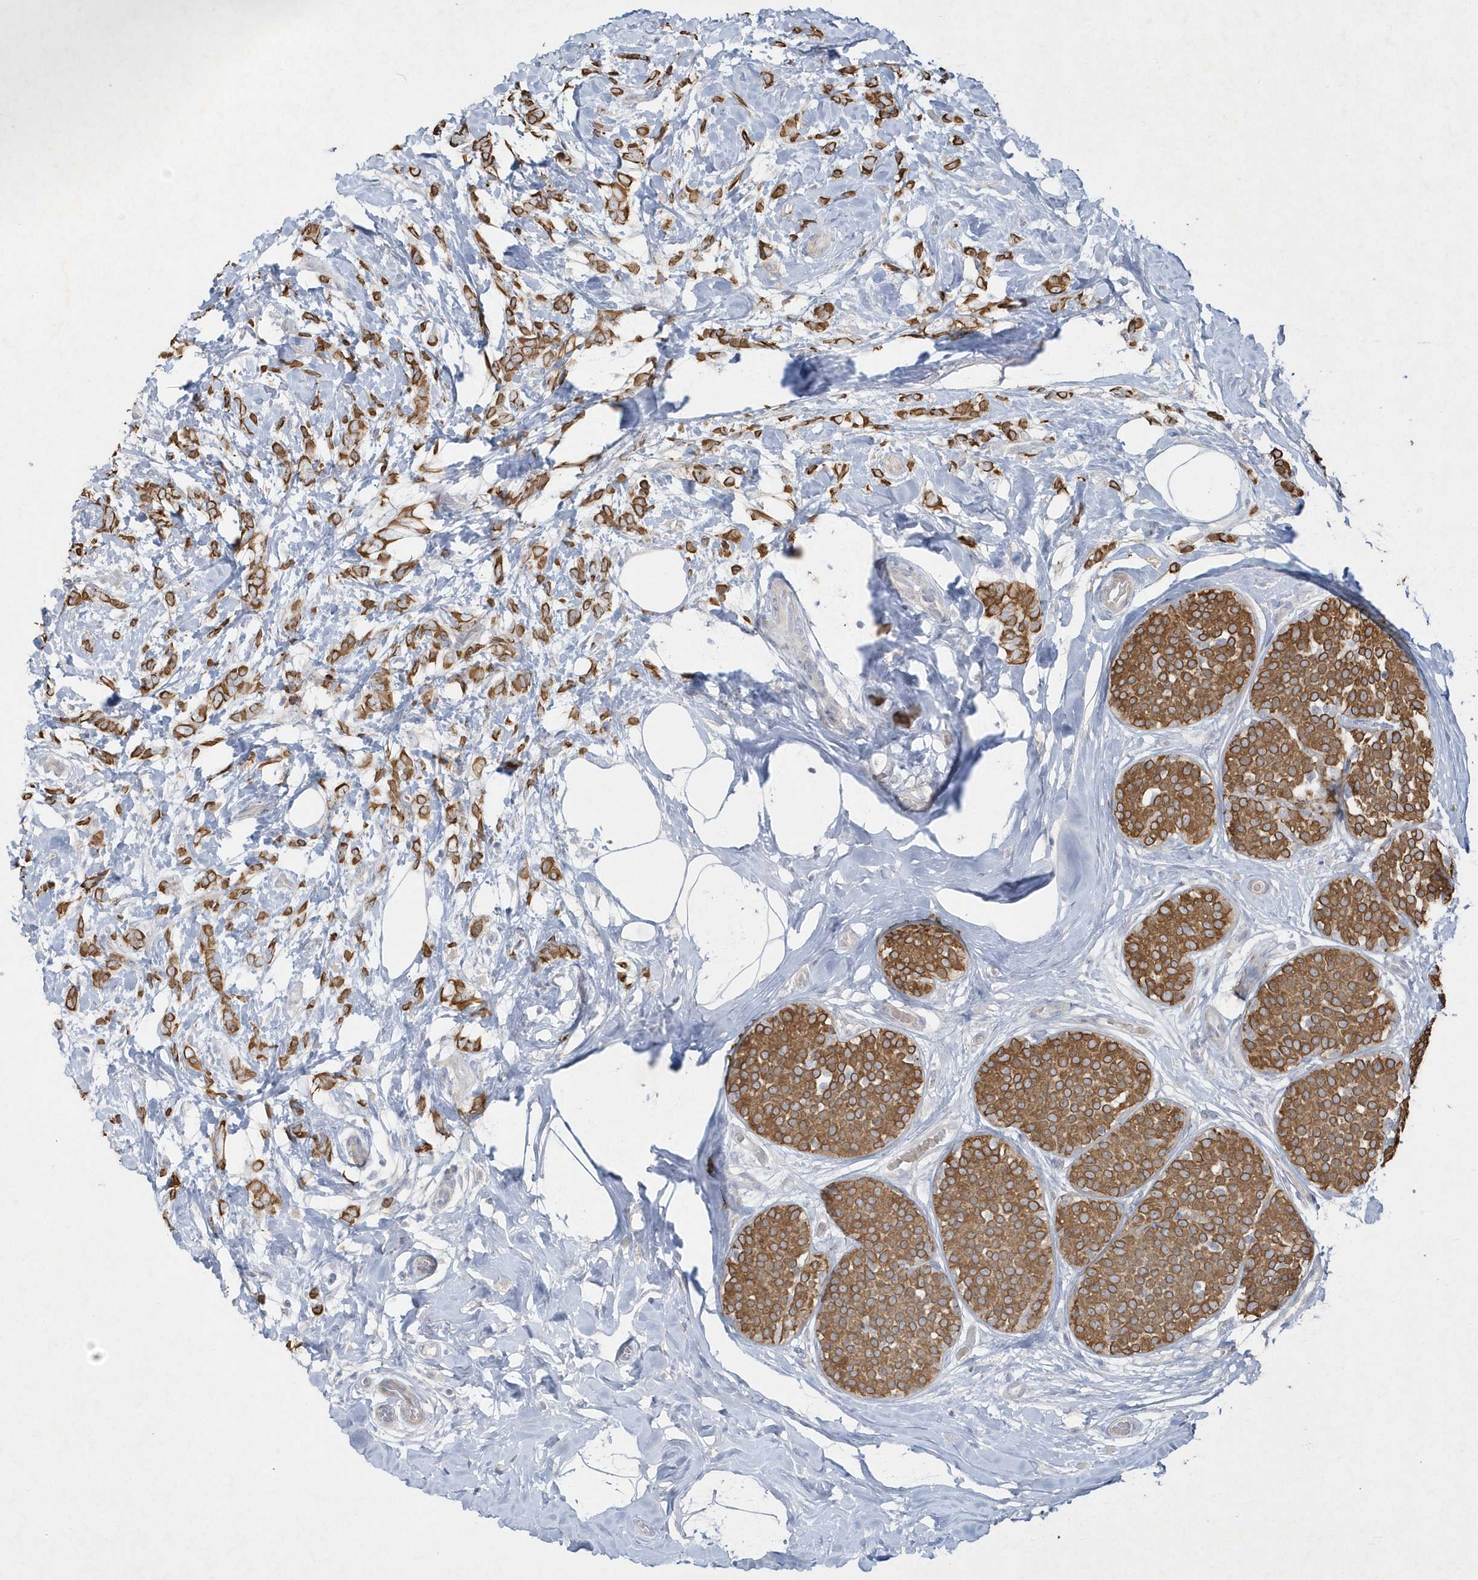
{"staining": {"intensity": "strong", "quantity": ">75%", "location": "cytoplasmic/membranous"}, "tissue": "breast cancer", "cell_type": "Tumor cells", "image_type": "cancer", "snomed": [{"axis": "morphology", "description": "Lobular carcinoma, in situ"}, {"axis": "morphology", "description": "Lobular carcinoma"}, {"axis": "topography", "description": "Breast"}], "caption": "Lobular carcinoma in situ (breast) stained for a protein (brown) shows strong cytoplasmic/membranous positive expression in approximately >75% of tumor cells.", "gene": "LARS1", "patient": {"sex": "female", "age": 41}}